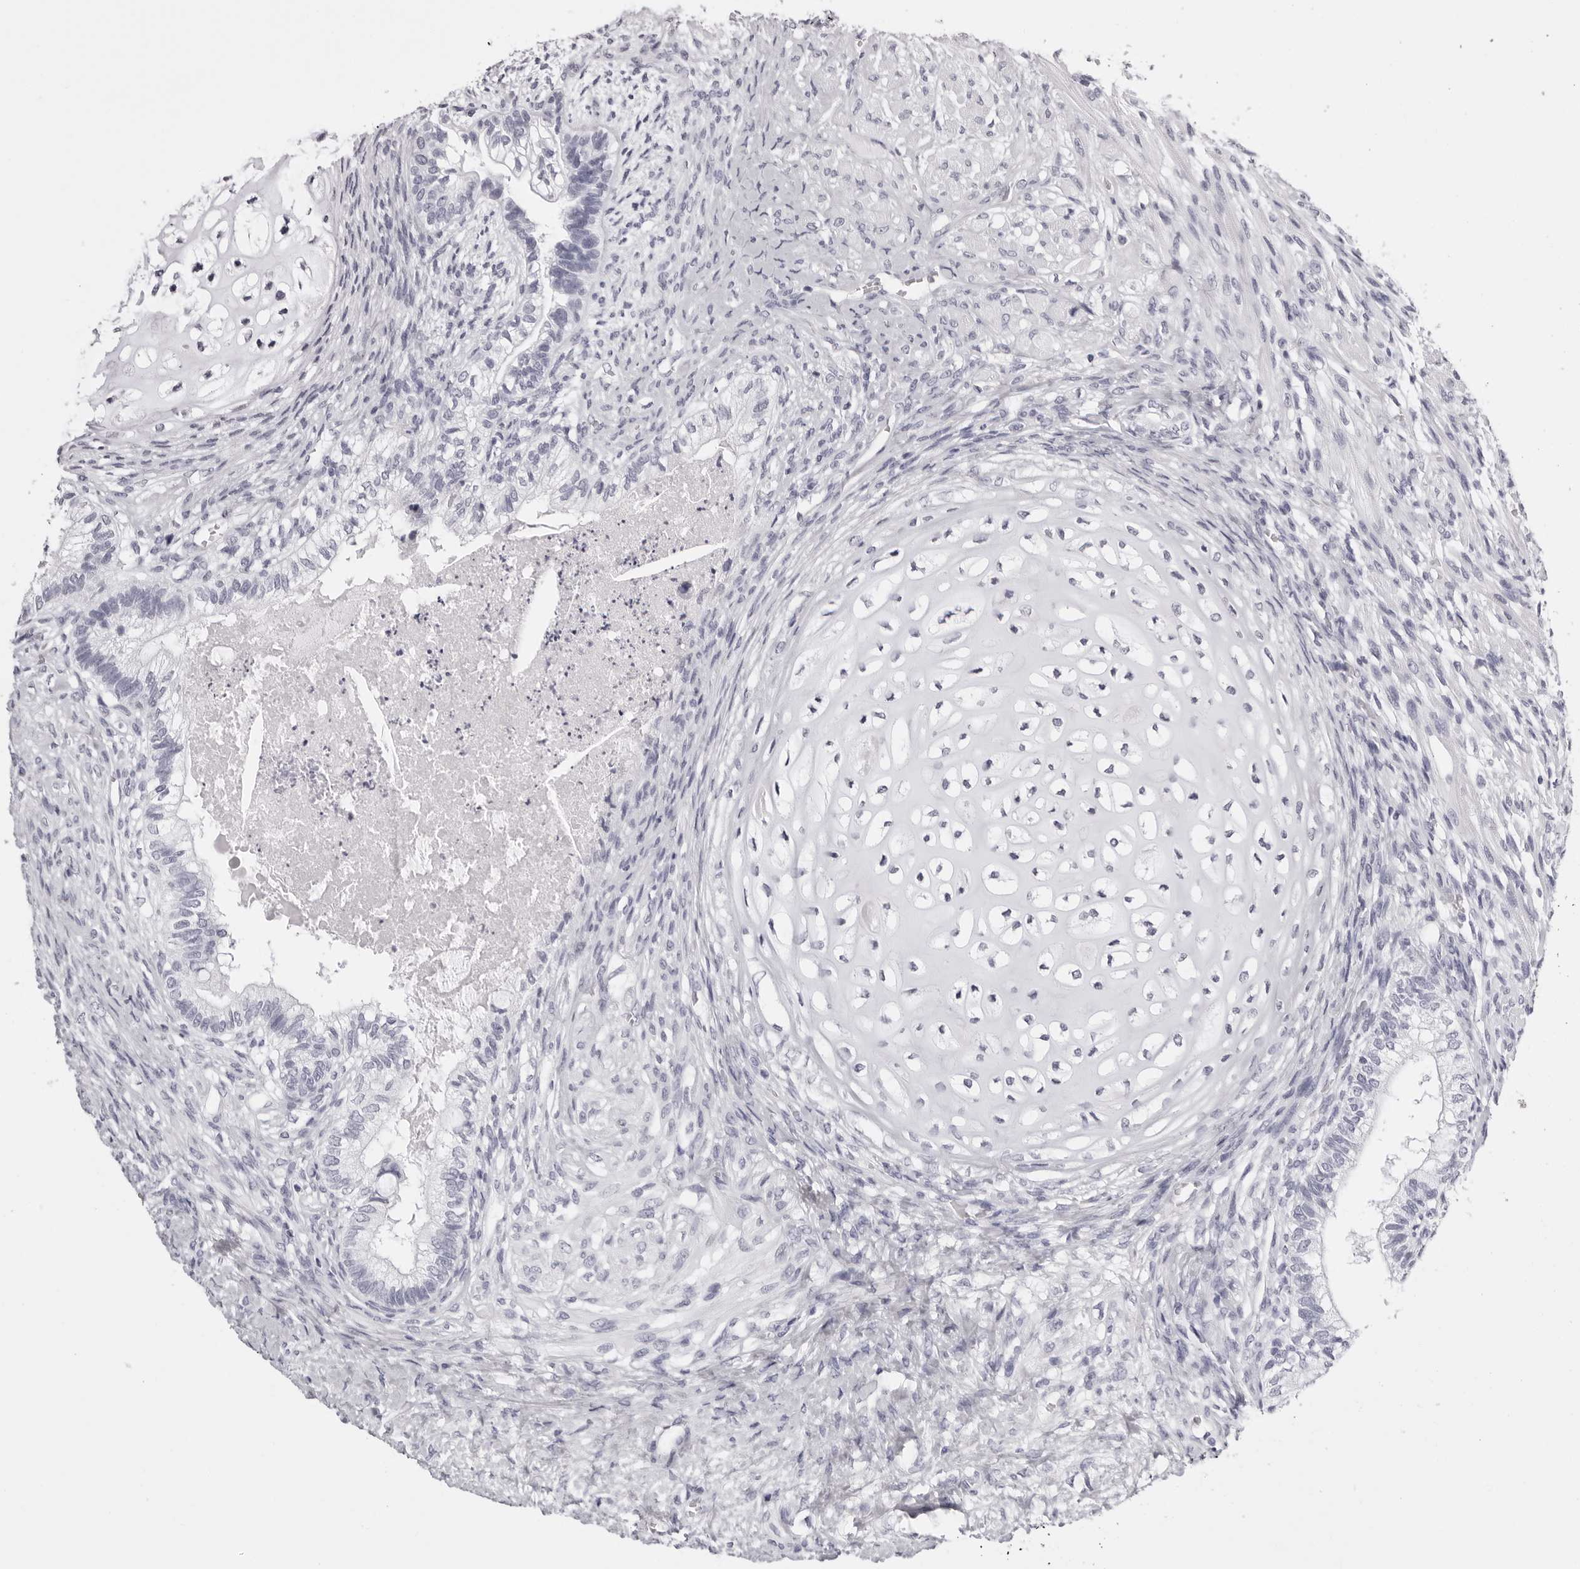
{"staining": {"intensity": "negative", "quantity": "none", "location": "none"}, "tissue": "testis cancer", "cell_type": "Tumor cells", "image_type": "cancer", "snomed": [{"axis": "morphology", "description": "Seminoma, NOS"}, {"axis": "morphology", "description": "Carcinoma, Embryonal, NOS"}, {"axis": "topography", "description": "Testis"}], "caption": "The photomicrograph shows no staining of tumor cells in testis seminoma.", "gene": "RHO", "patient": {"sex": "male", "age": 28}}